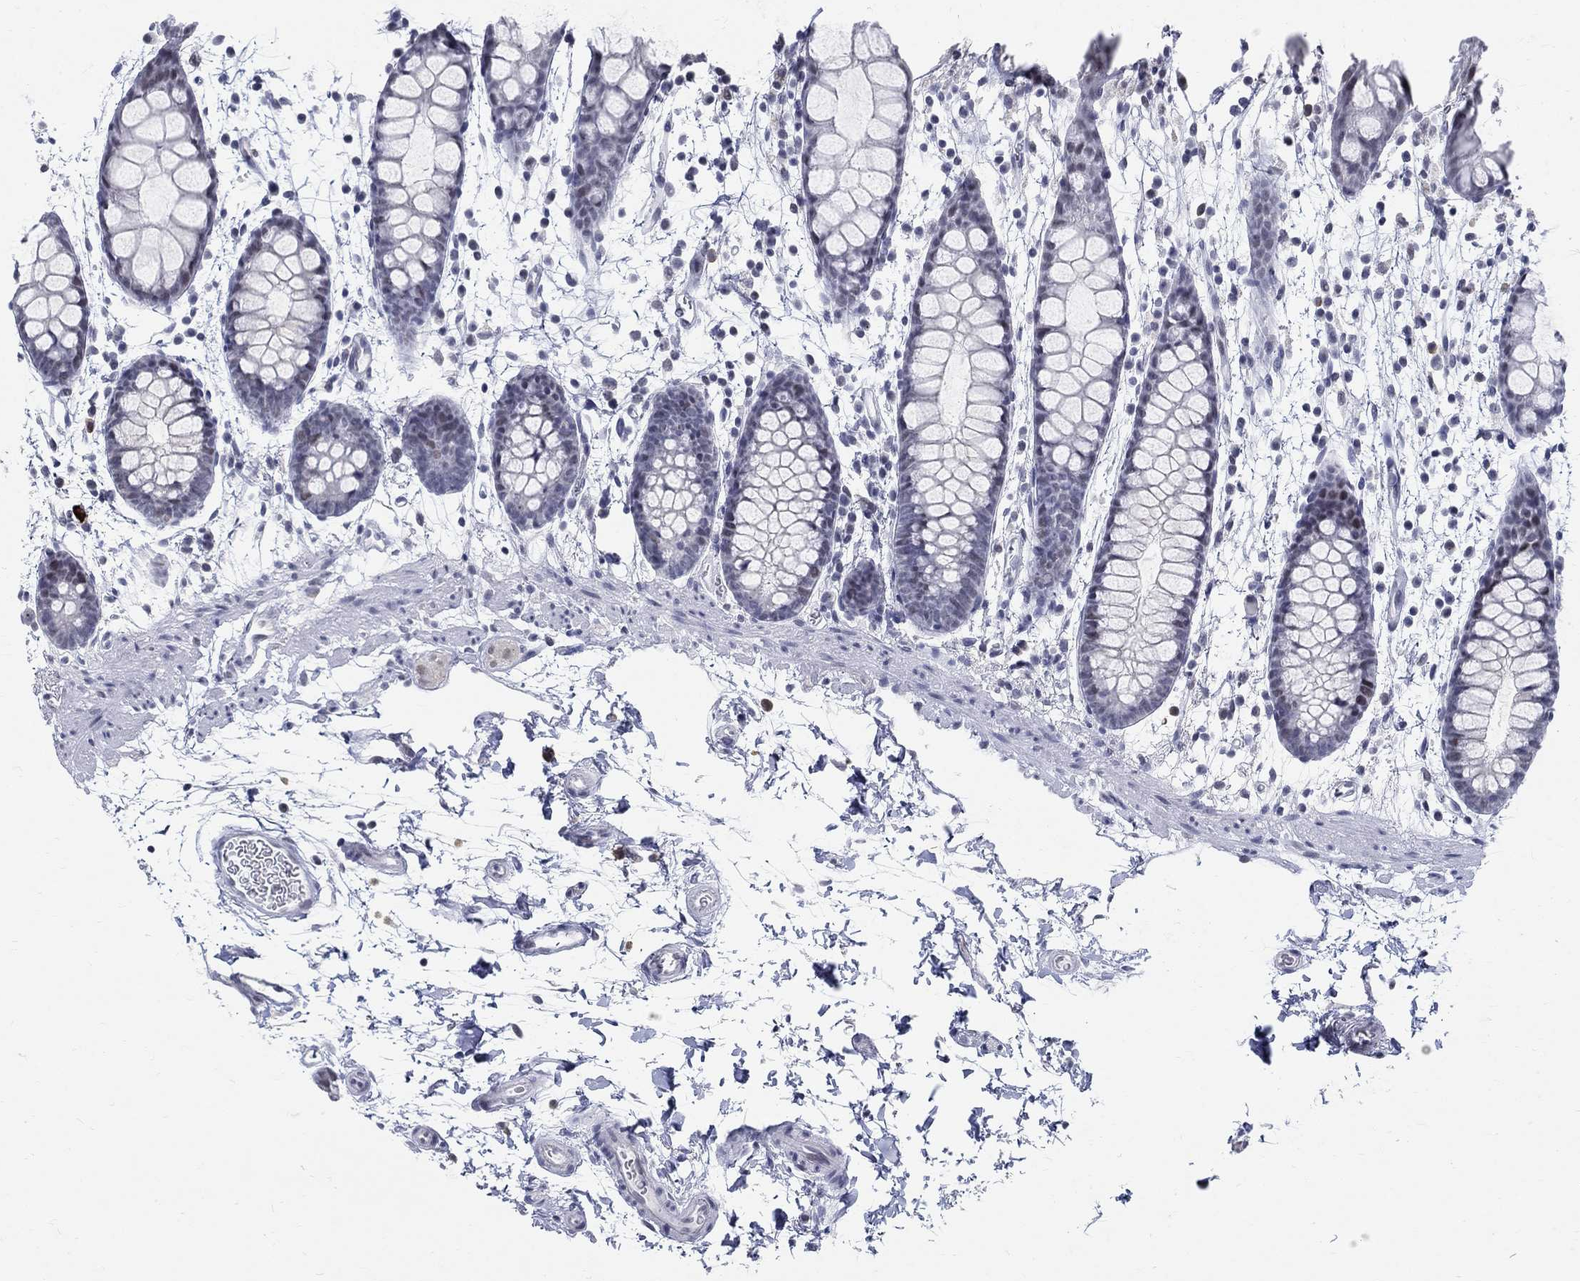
{"staining": {"intensity": "negative", "quantity": "none", "location": "none"}, "tissue": "rectum", "cell_type": "Glandular cells", "image_type": "normal", "snomed": [{"axis": "morphology", "description": "Normal tissue, NOS"}, {"axis": "topography", "description": "Rectum"}], "caption": "Photomicrograph shows no significant protein positivity in glandular cells of unremarkable rectum. (DAB (3,3'-diaminobenzidine) IHC, high magnification).", "gene": "BHLHE22", "patient": {"sex": "male", "age": 57}}